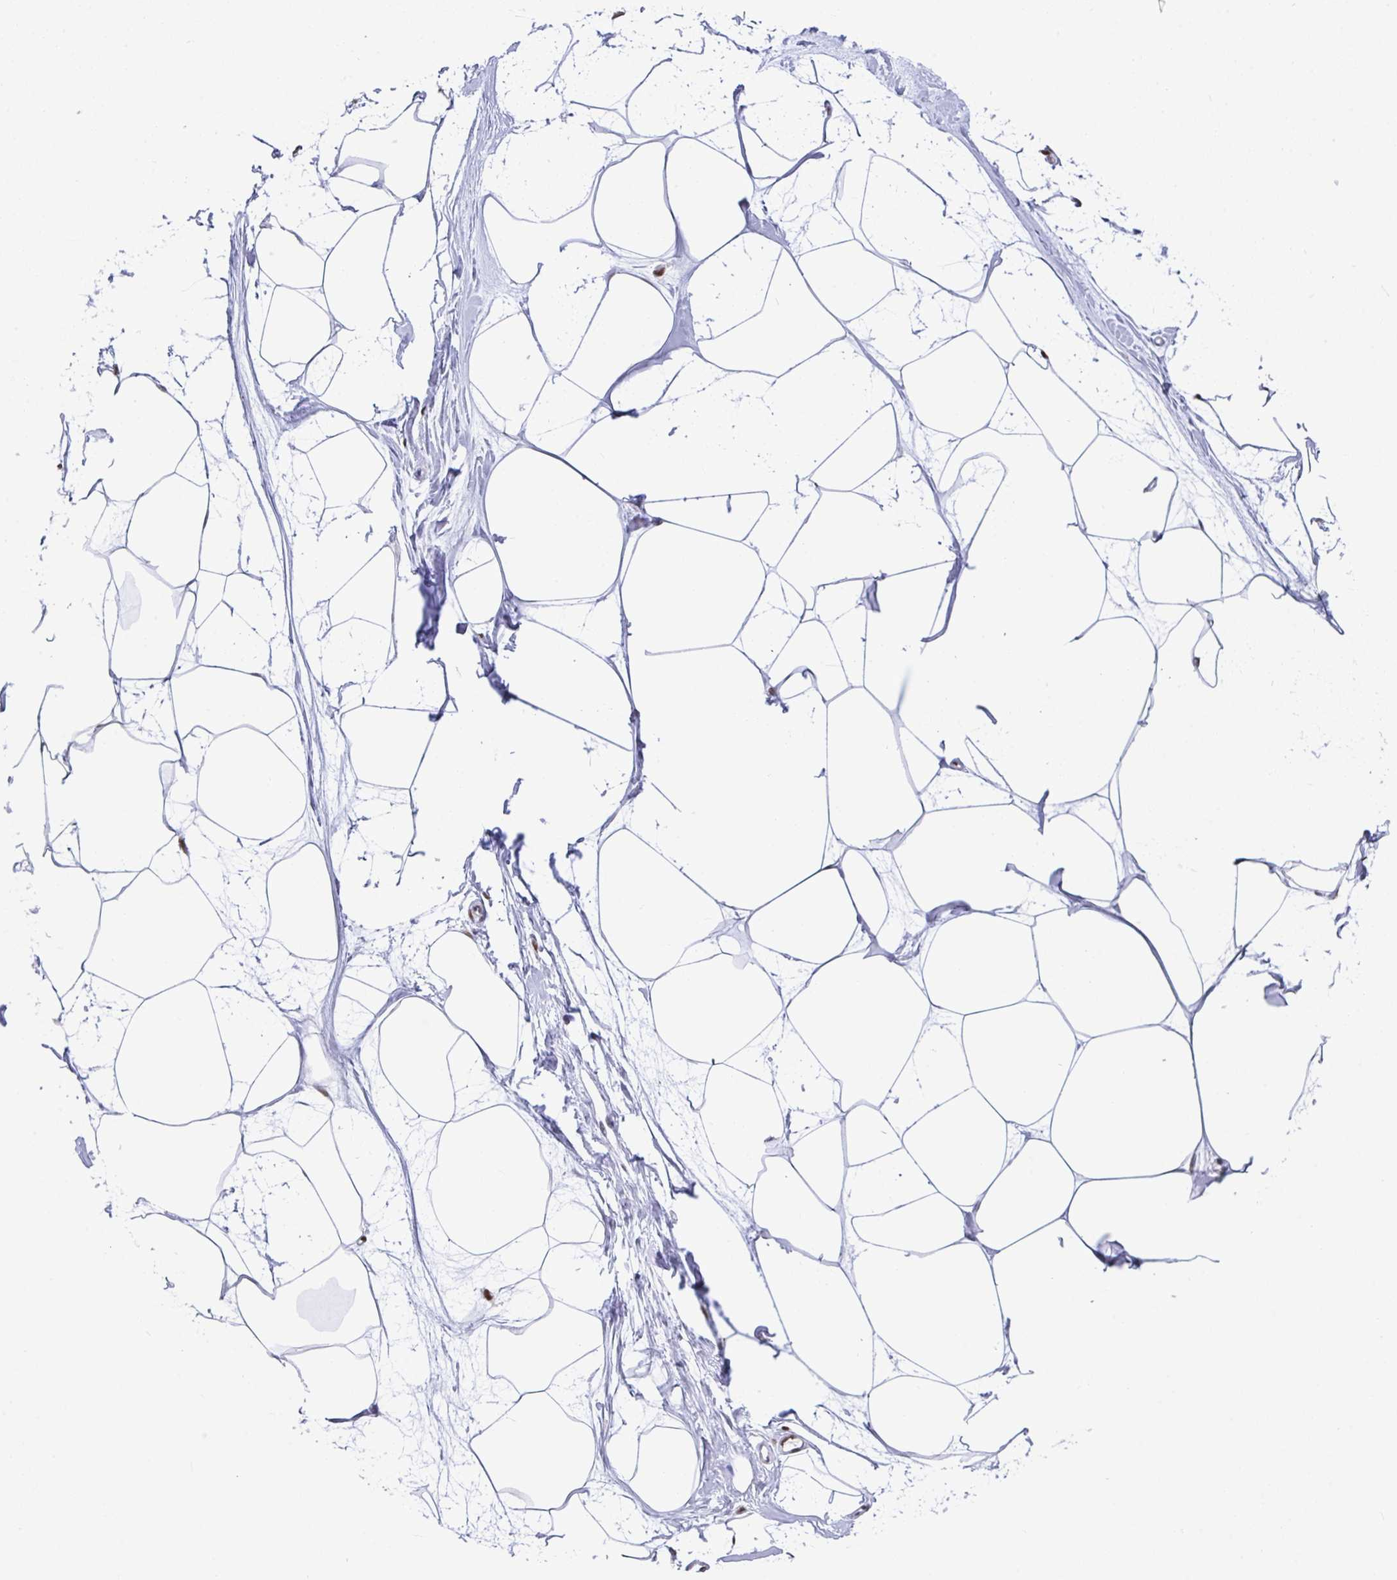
{"staining": {"intensity": "negative", "quantity": "none", "location": "none"}, "tissue": "breast", "cell_type": "Adipocytes", "image_type": "normal", "snomed": [{"axis": "morphology", "description": "Normal tissue, NOS"}, {"axis": "topography", "description": "Breast"}], "caption": "Immunohistochemistry of unremarkable breast displays no expression in adipocytes.", "gene": "BTBD10", "patient": {"sex": "female", "age": 45}}